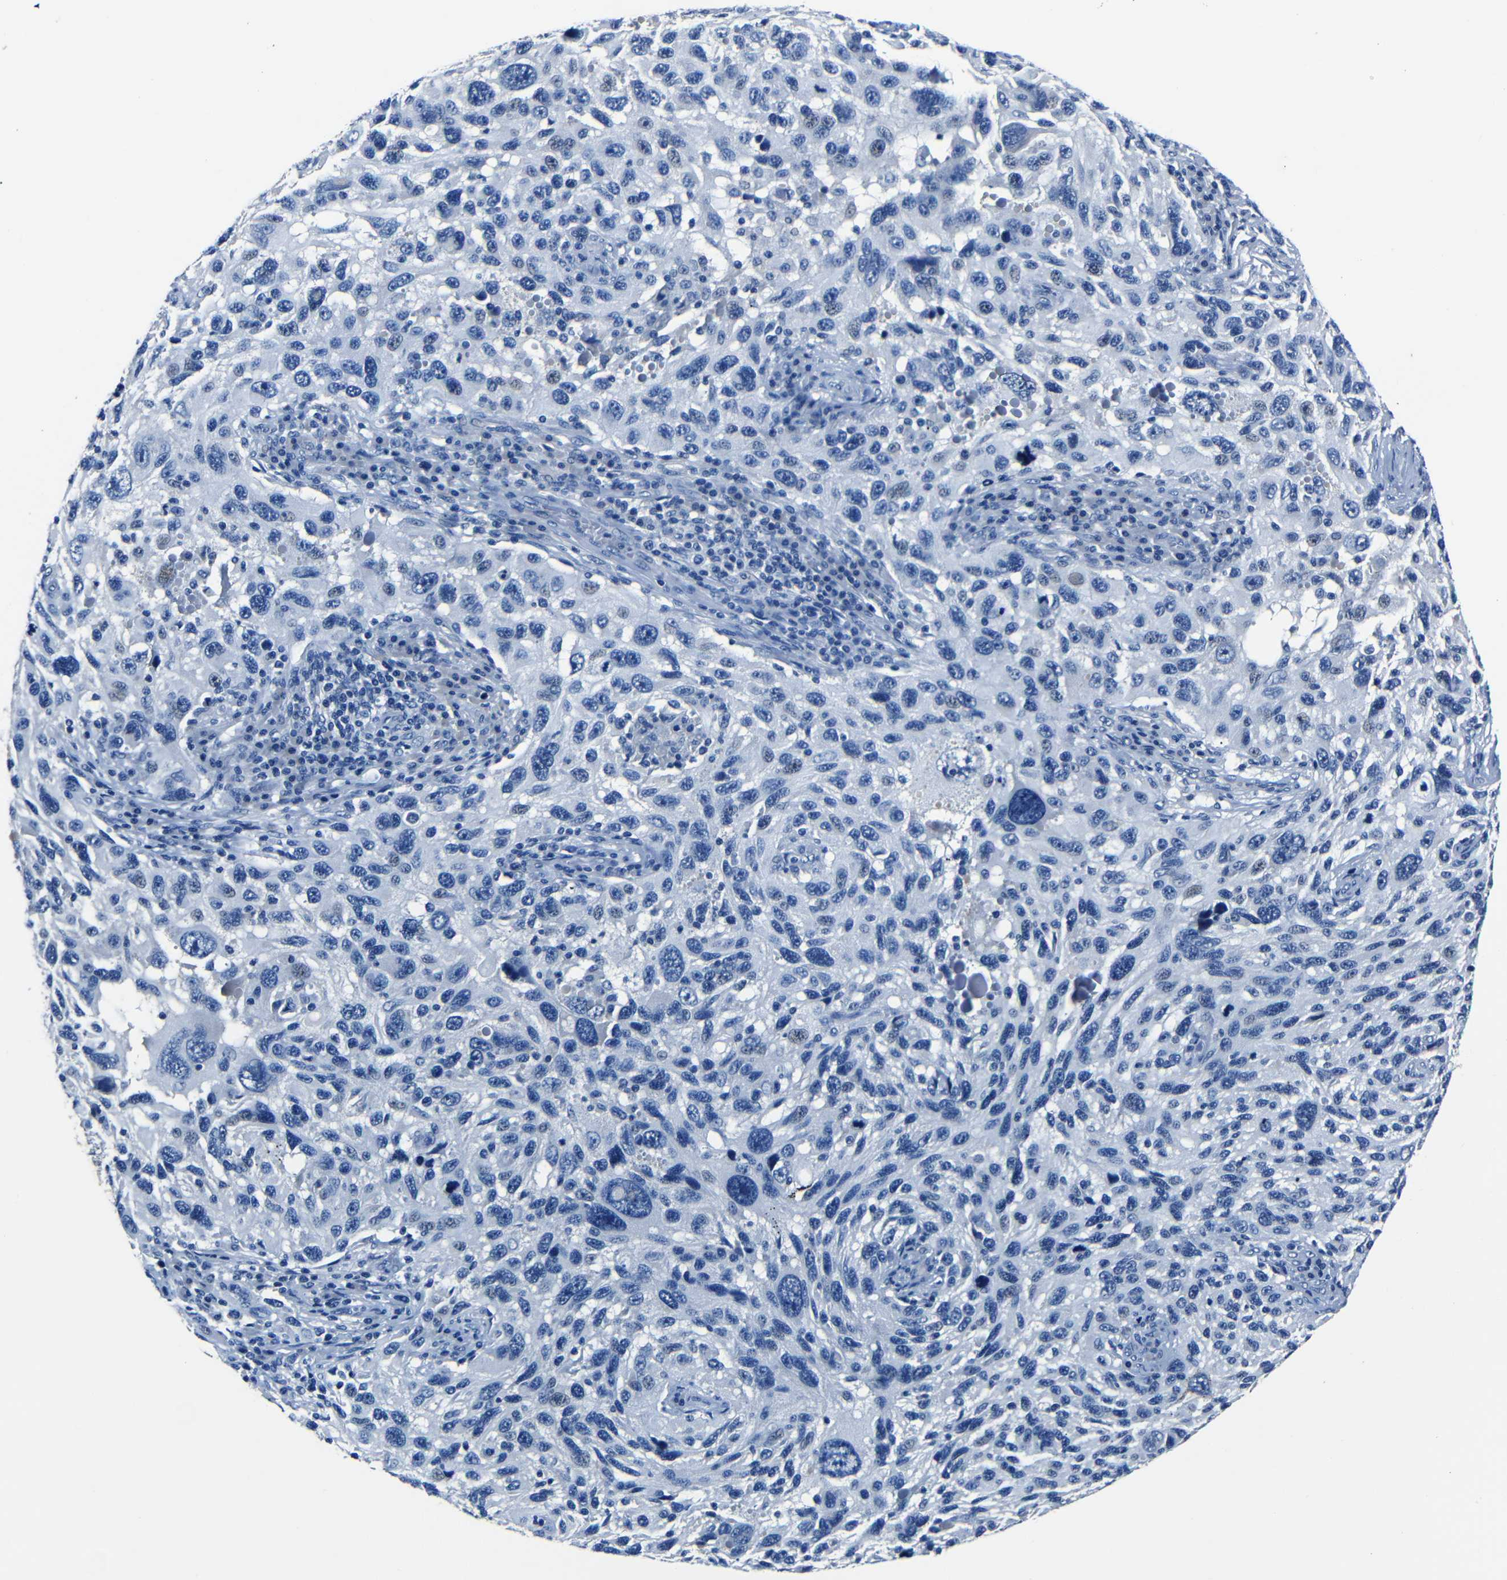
{"staining": {"intensity": "negative", "quantity": "none", "location": "none"}, "tissue": "melanoma", "cell_type": "Tumor cells", "image_type": "cancer", "snomed": [{"axis": "morphology", "description": "Malignant melanoma, NOS"}, {"axis": "topography", "description": "Skin"}], "caption": "Immunohistochemistry (IHC) of human melanoma reveals no positivity in tumor cells.", "gene": "NCMAP", "patient": {"sex": "male", "age": 53}}